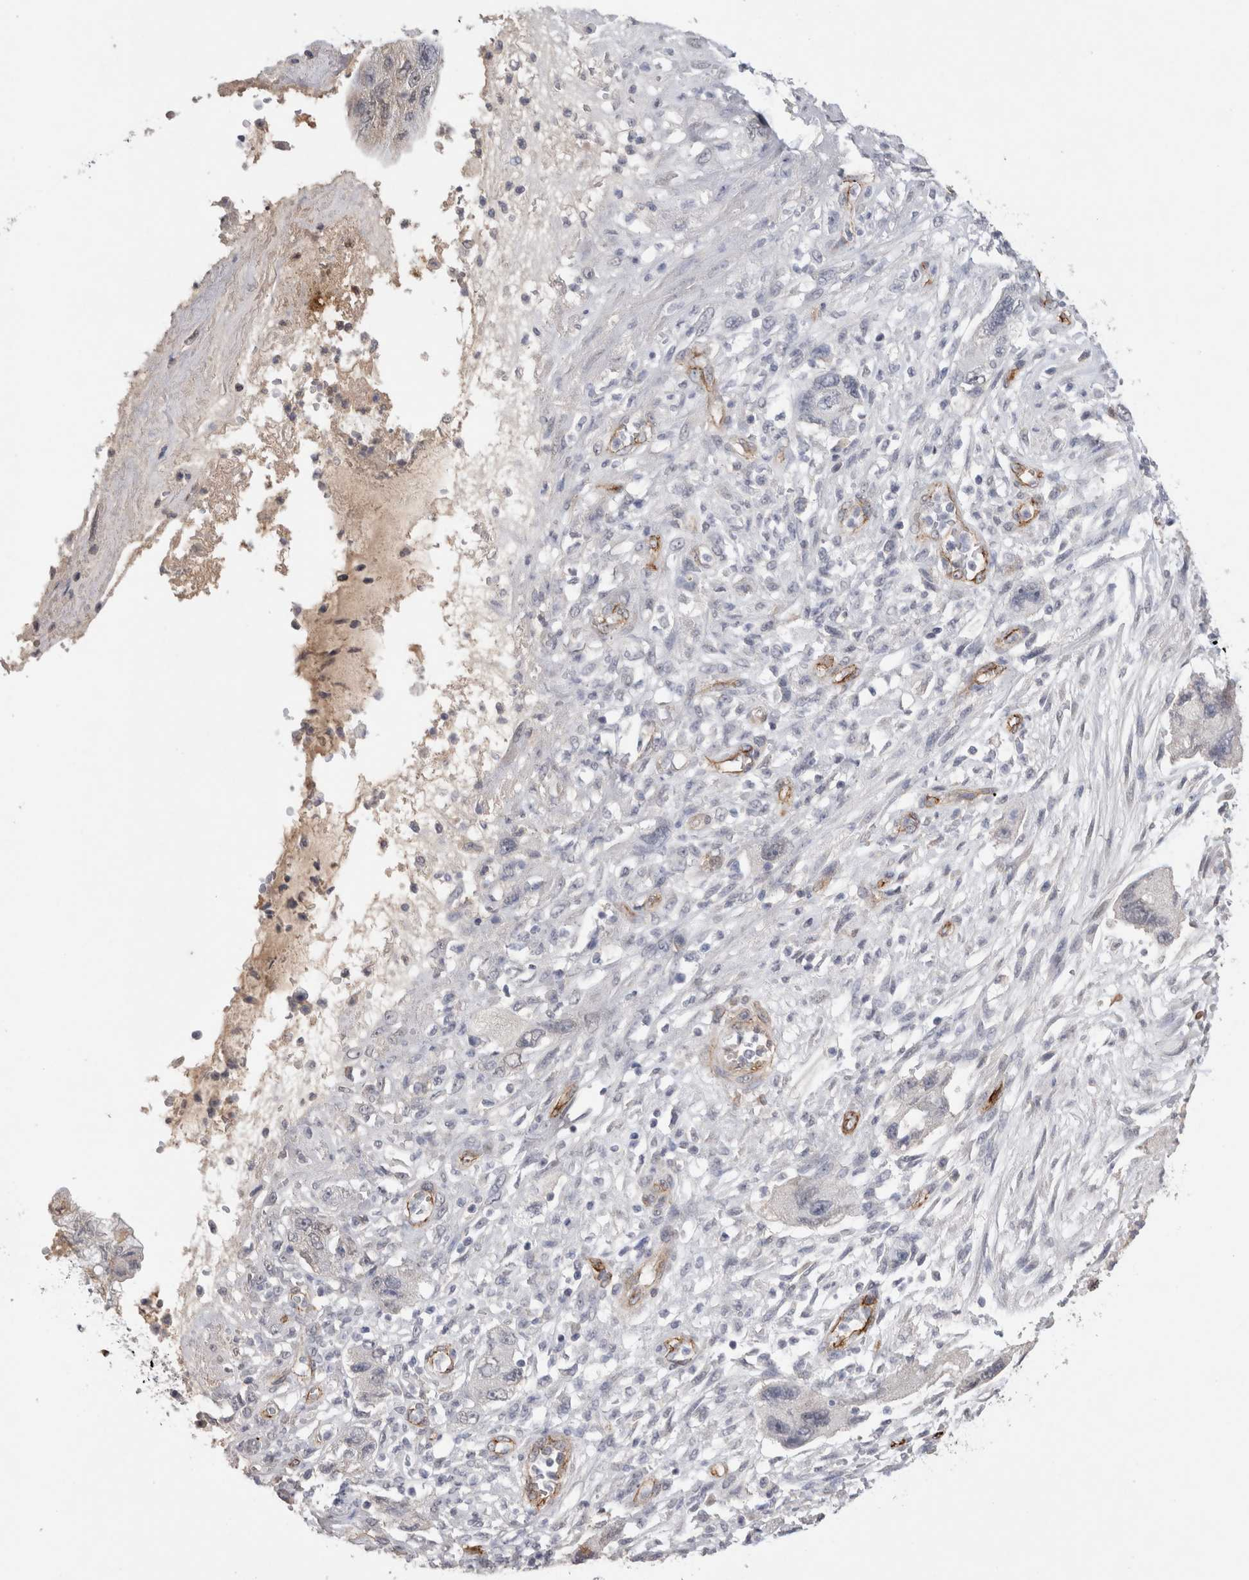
{"staining": {"intensity": "negative", "quantity": "none", "location": "none"}, "tissue": "pancreatic cancer", "cell_type": "Tumor cells", "image_type": "cancer", "snomed": [{"axis": "morphology", "description": "Adenocarcinoma, NOS"}, {"axis": "topography", "description": "Pancreas"}], "caption": "Human pancreatic adenocarcinoma stained for a protein using immunohistochemistry displays no staining in tumor cells.", "gene": "CDH13", "patient": {"sex": "female", "age": 73}}